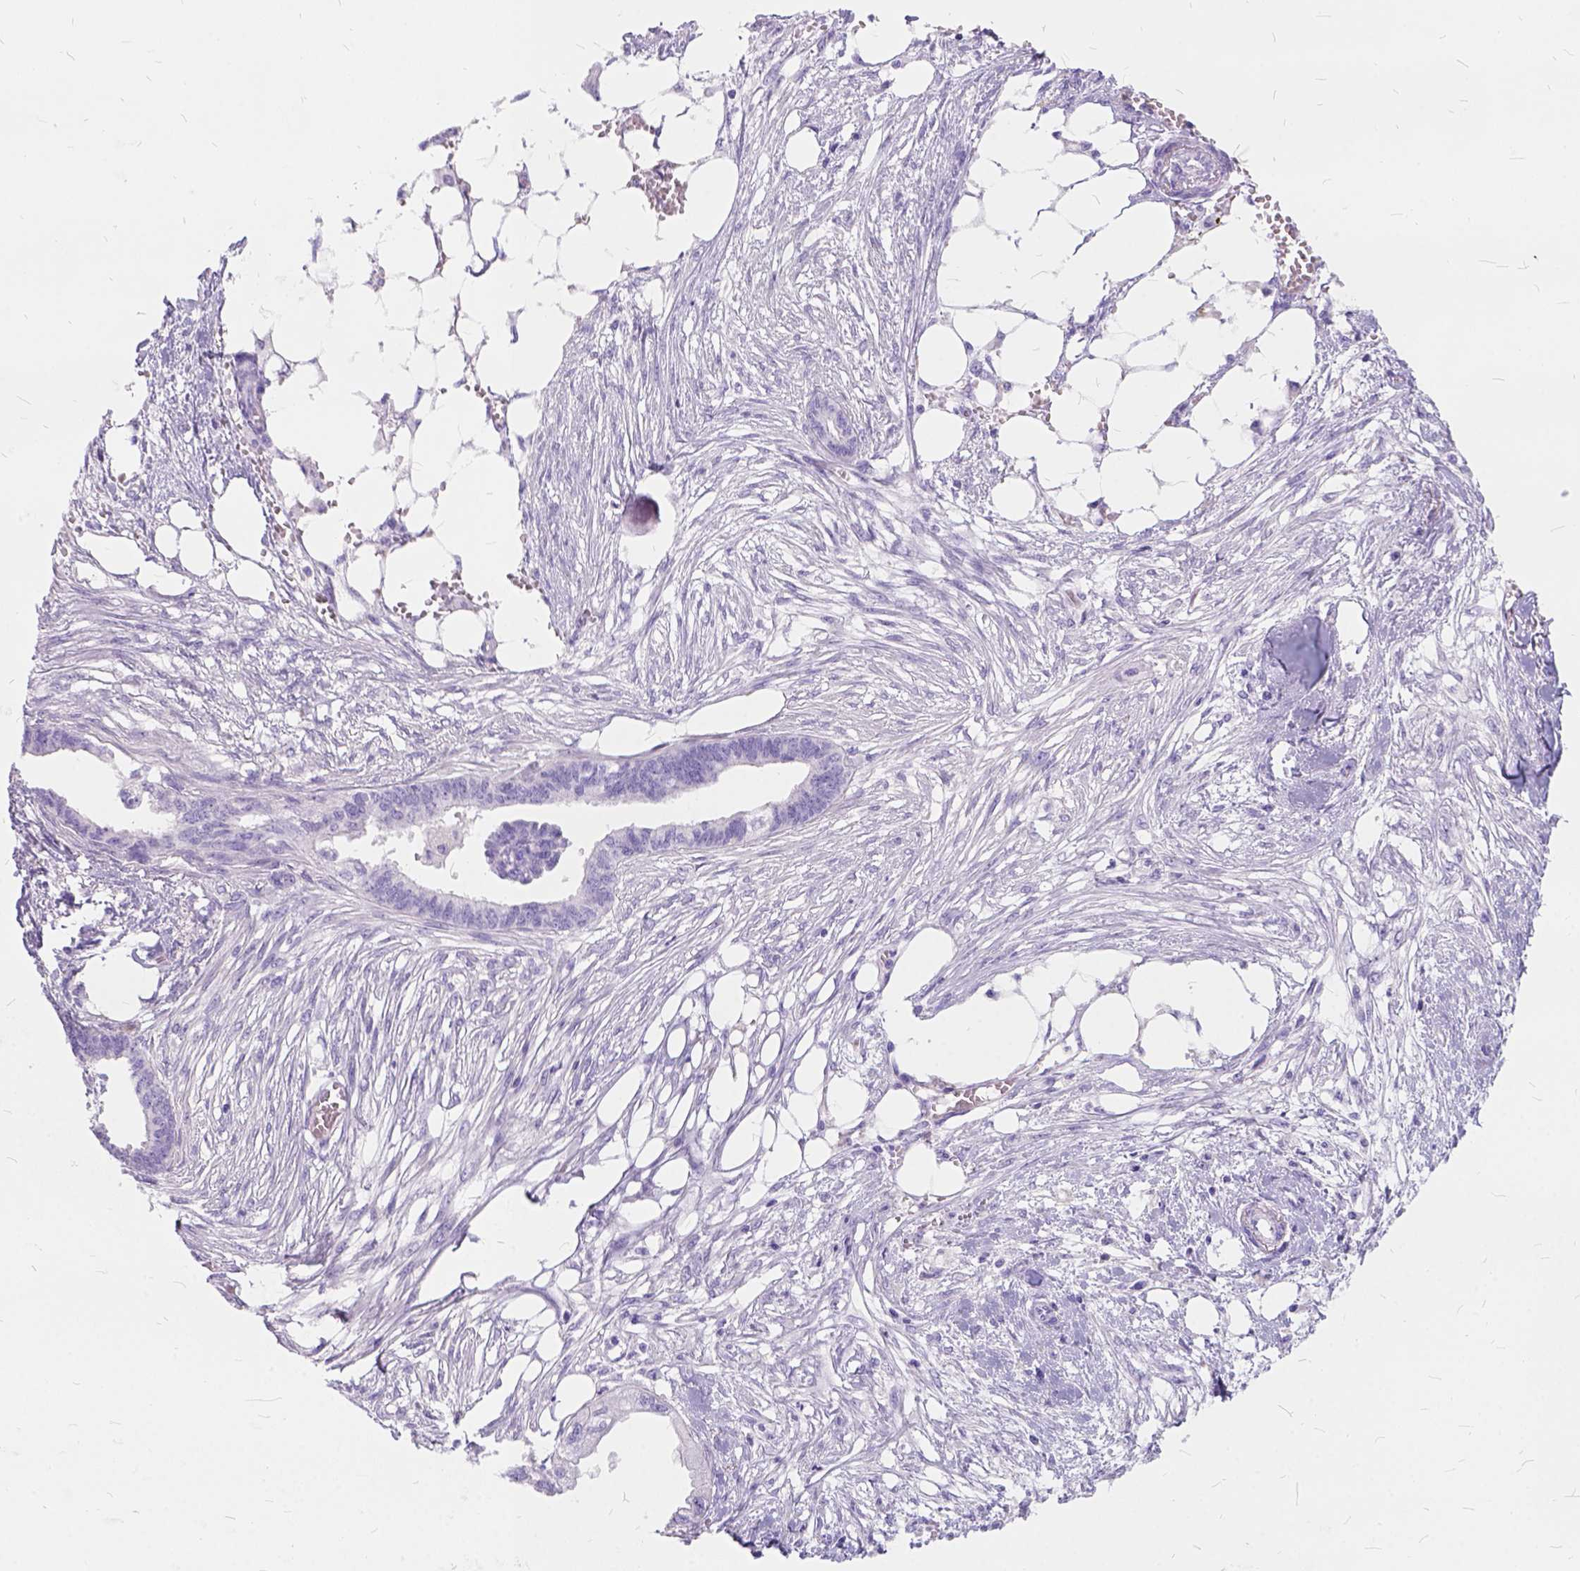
{"staining": {"intensity": "negative", "quantity": "none", "location": "none"}, "tissue": "endometrial cancer", "cell_type": "Tumor cells", "image_type": "cancer", "snomed": [{"axis": "morphology", "description": "Adenocarcinoma, NOS"}, {"axis": "morphology", "description": "Adenocarcinoma, metastatic, NOS"}, {"axis": "topography", "description": "Adipose tissue"}, {"axis": "topography", "description": "Endometrium"}], "caption": "A photomicrograph of metastatic adenocarcinoma (endometrial) stained for a protein exhibits no brown staining in tumor cells.", "gene": "C1QTNF3", "patient": {"sex": "female", "age": 67}}